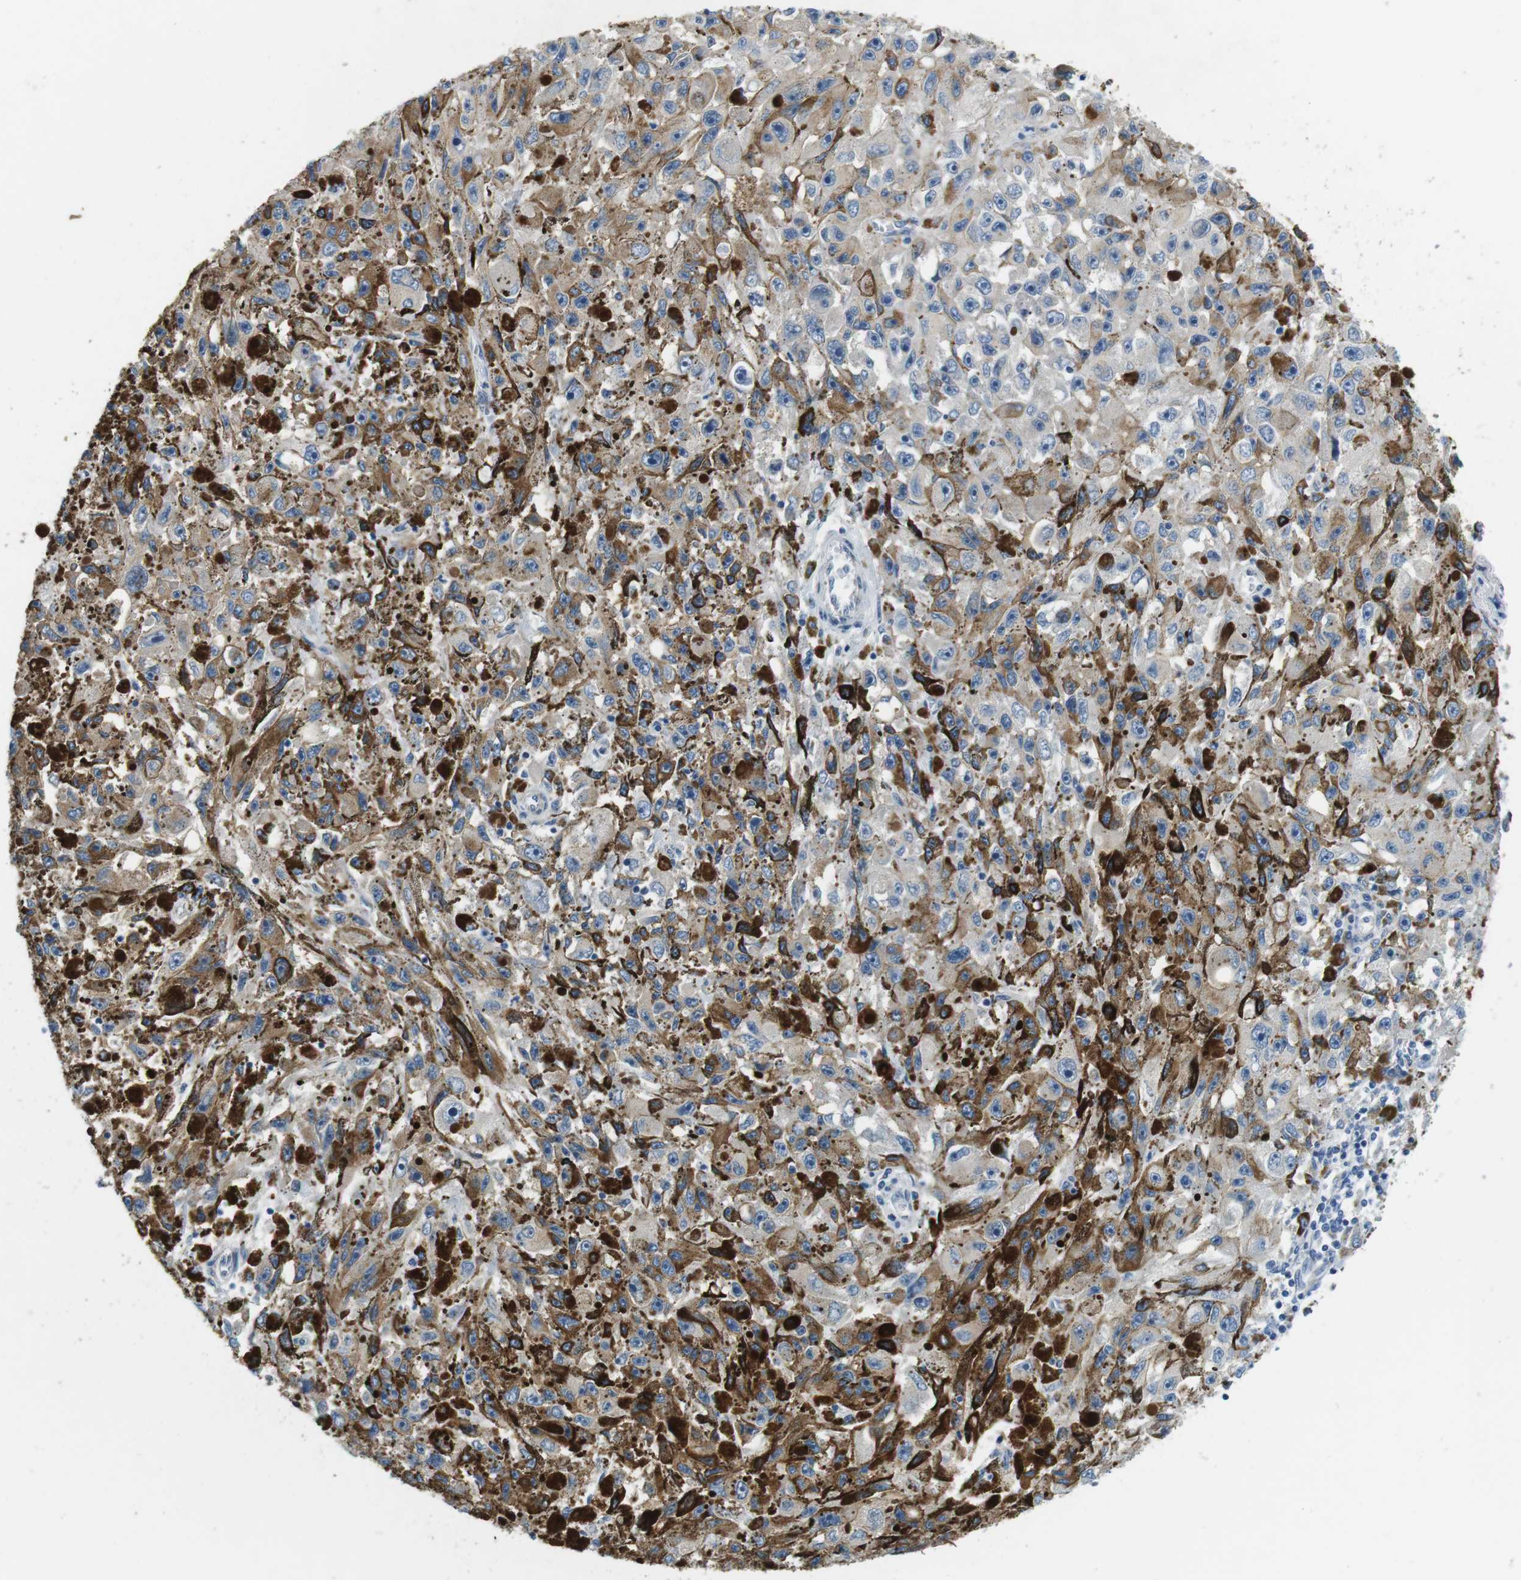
{"staining": {"intensity": "weak", "quantity": "<25%", "location": "cytoplasmic/membranous"}, "tissue": "melanoma", "cell_type": "Tumor cells", "image_type": "cancer", "snomed": [{"axis": "morphology", "description": "Malignant melanoma, NOS"}, {"axis": "topography", "description": "Skin"}], "caption": "Immunohistochemistry photomicrograph of malignant melanoma stained for a protein (brown), which reveals no expression in tumor cells.", "gene": "UNC5CL", "patient": {"sex": "female", "age": 104}}